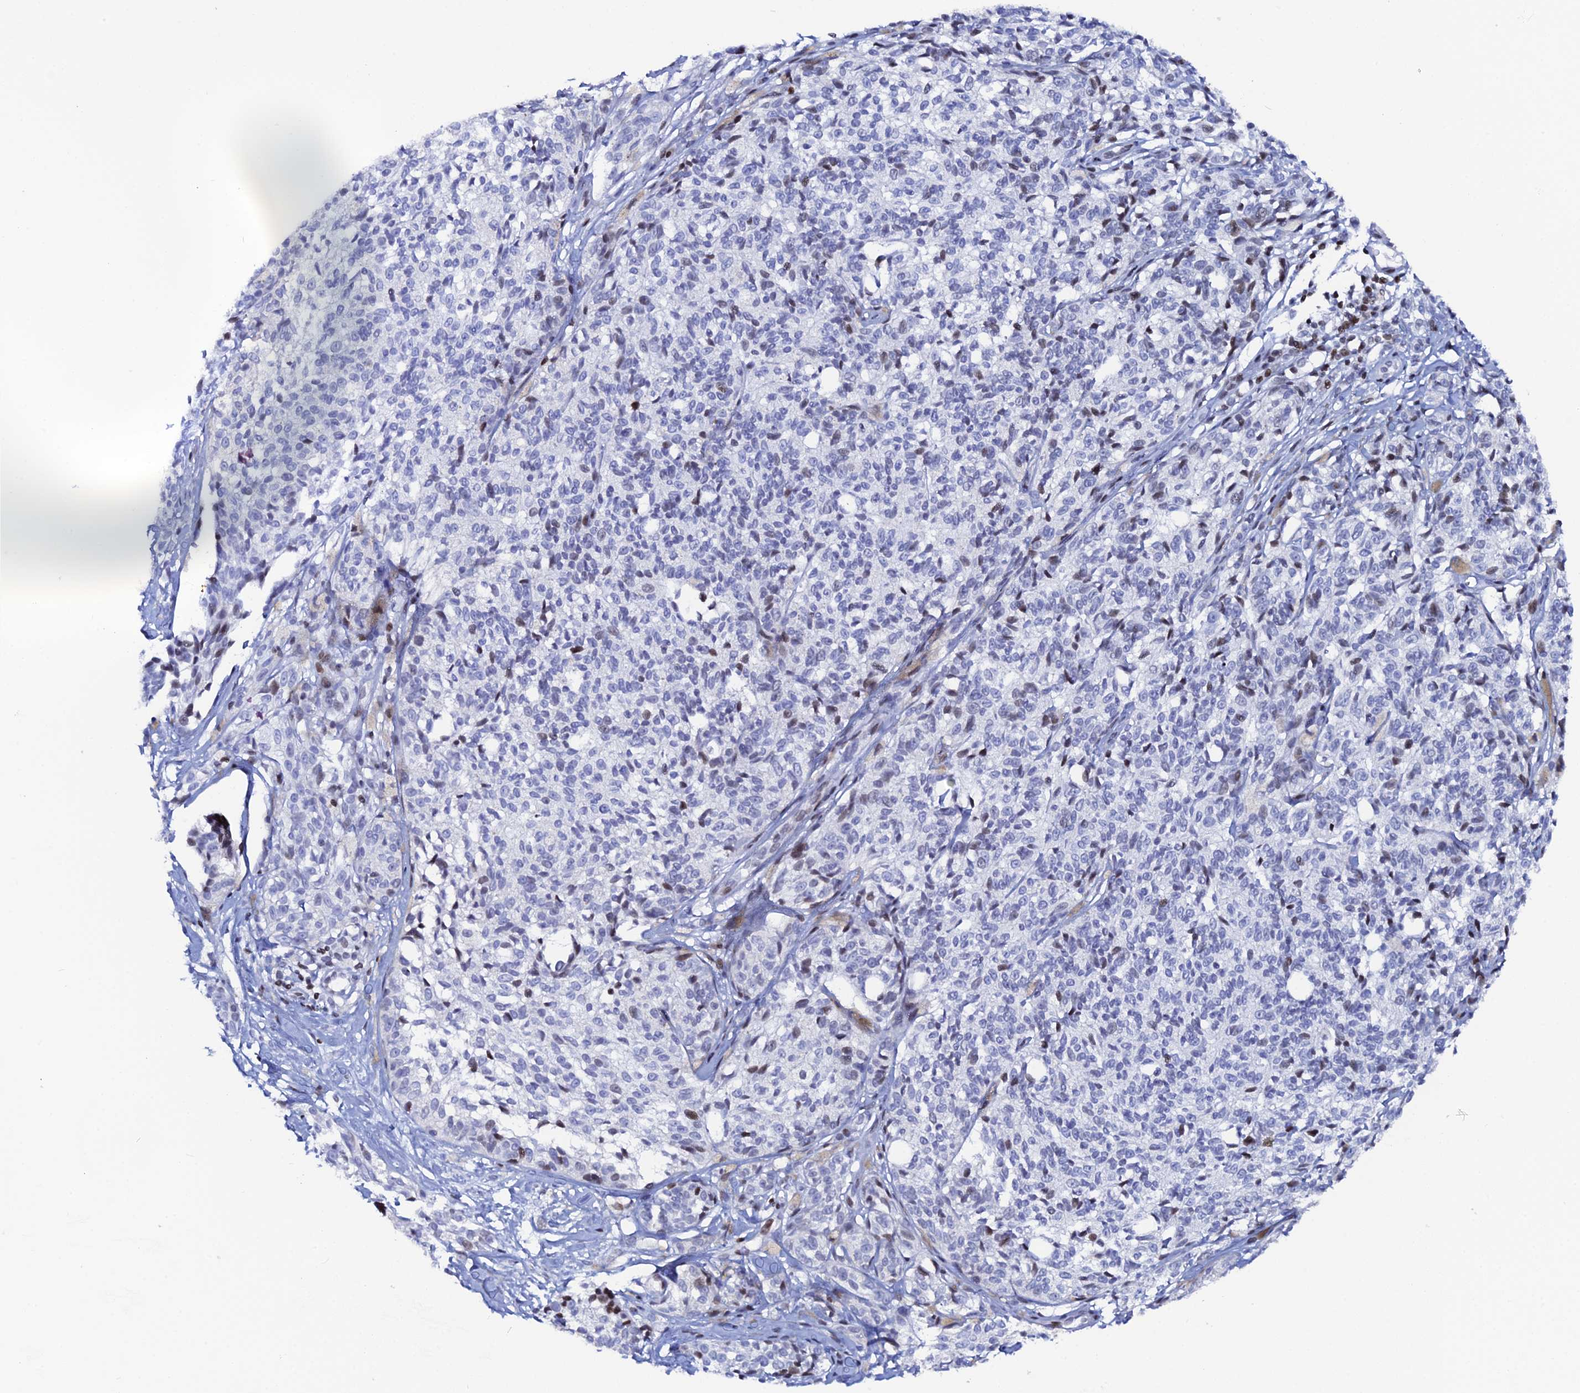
{"staining": {"intensity": "negative", "quantity": "none", "location": "none"}, "tissue": "melanoma", "cell_type": "Tumor cells", "image_type": "cancer", "snomed": [{"axis": "morphology", "description": "Malignant melanoma, NOS"}, {"axis": "topography", "description": "Skin of upper extremity"}], "caption": "Immunohistochemistry of malignant melanoma displays no positivity in tumor cells.", "gene": "MYNN", "patient": {"sex": "male", "age": 40}}